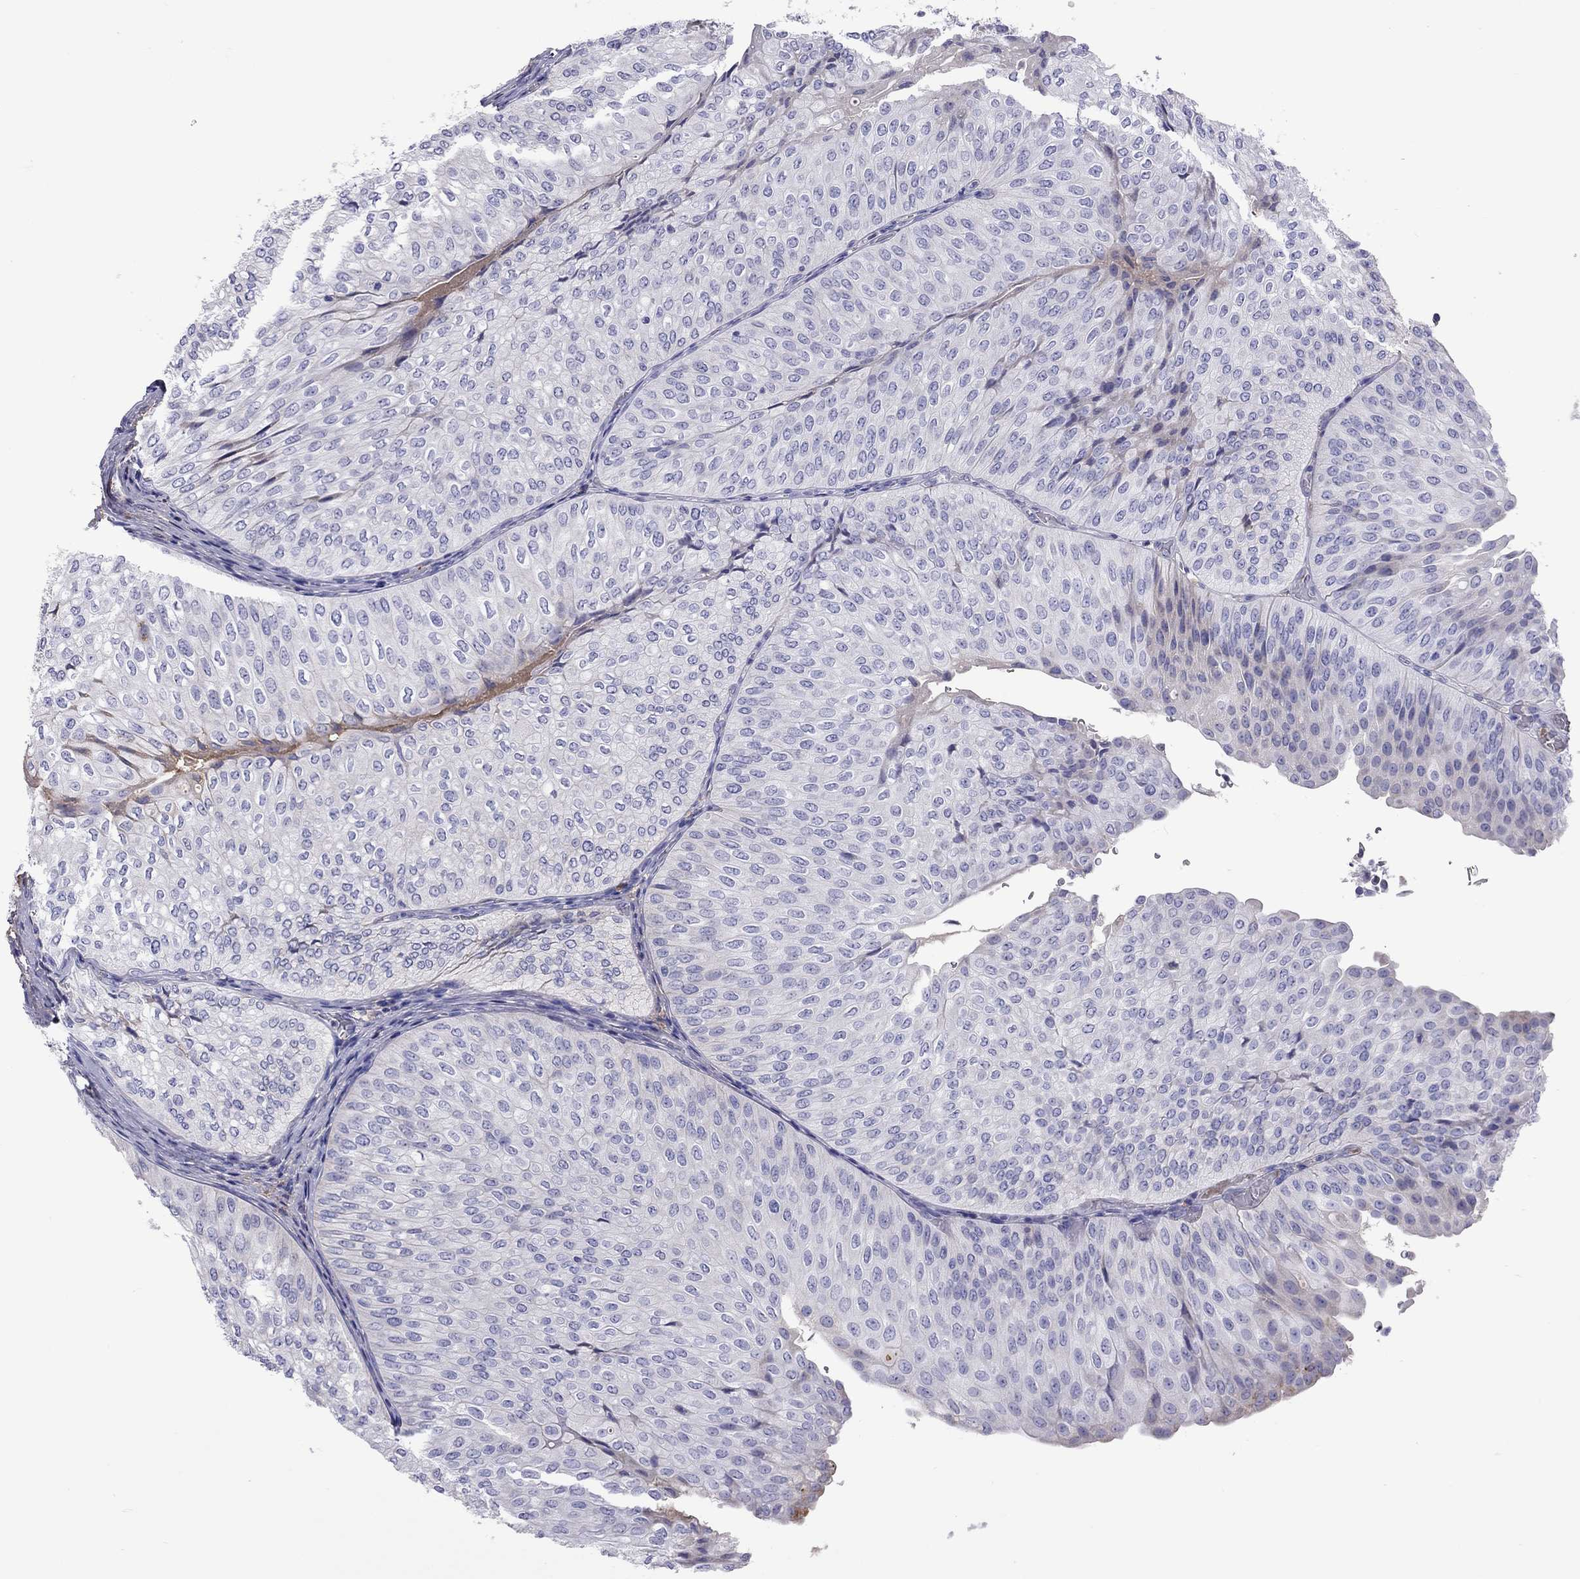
{"staining": {"intensity": "negative", "quantity": "none", "location": "none"}, "tissue": "urothelial cancer", "cell_type": "Tumor cells", "image_type": "cancer", "snomed": [{"axis": "morphology", "description": "Urothelial carcinoma, NOS"}, {"axis": "topography", "description": "Urinary bladder"}], "caption": "An IHC photomicrograph of urothelial cancer is shown. There is no staining in tumor cells of urothelial cancer.", "gene": "SERPINA3", "patient": {"sex": "male", "age": 62}}